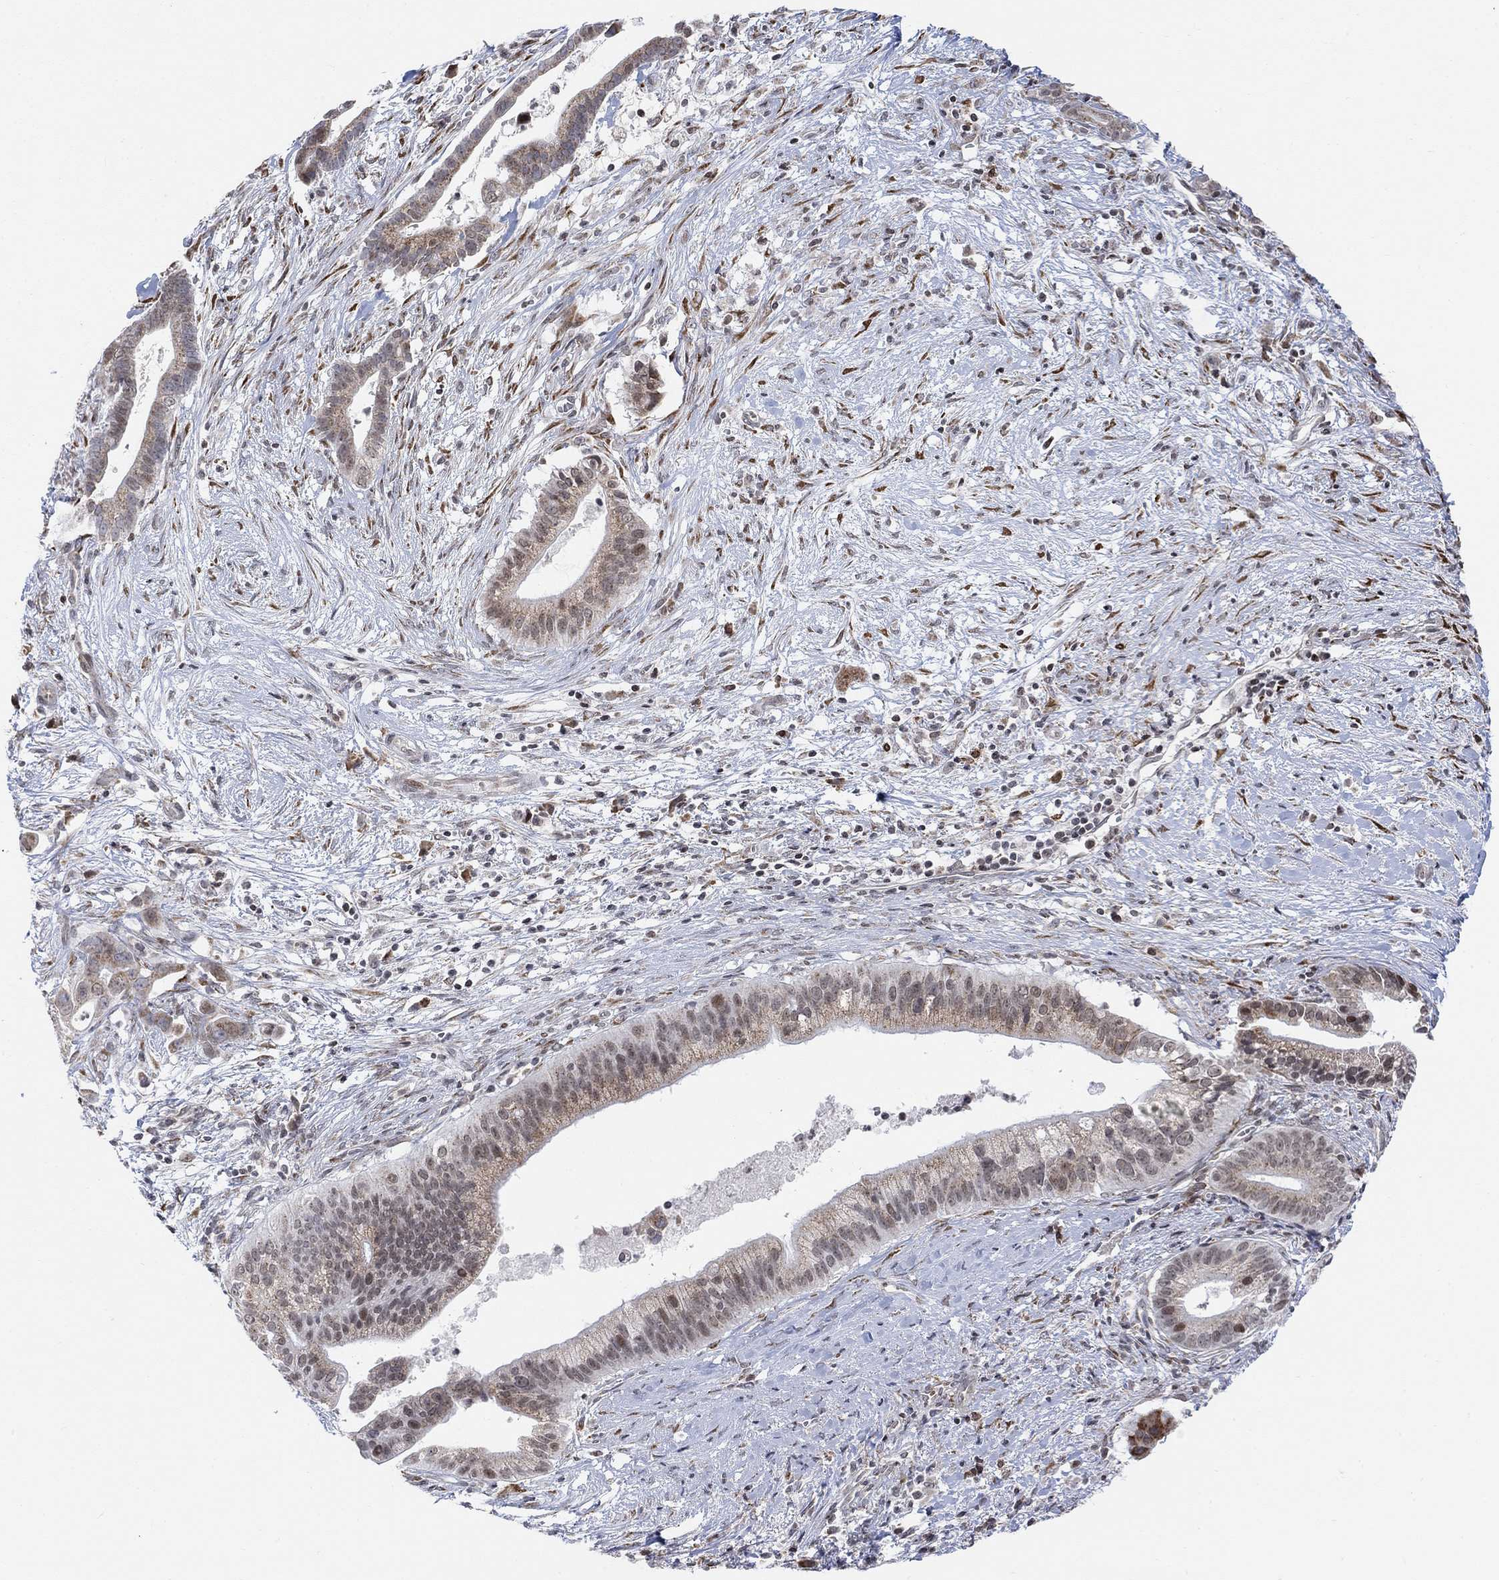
{"staining": {"intensity": "weak", "quantity": "<25%", "location": "cytoplasmic/membranous"}, "tissue": "pancreatic cancer", "cell_type": "Tumor cells", "image_type": "cancer", "snomed": [{"axis": "morphology", "description": "Adenocarcinoma, NOS"}, {"axis": "topography", "description": "Pancreas"}], "caption": "Immunohistochemistry (IHC) micrograph of human pancreatic cancer stained for a protein (brown), which exhibits no staining in tumor cells. (DAB (3,3'-diaminobenzidine) IHC with hematoxylin counter stain).", "gene": "ABHD14A", "patient": {"sex": "male", "age": 61}}